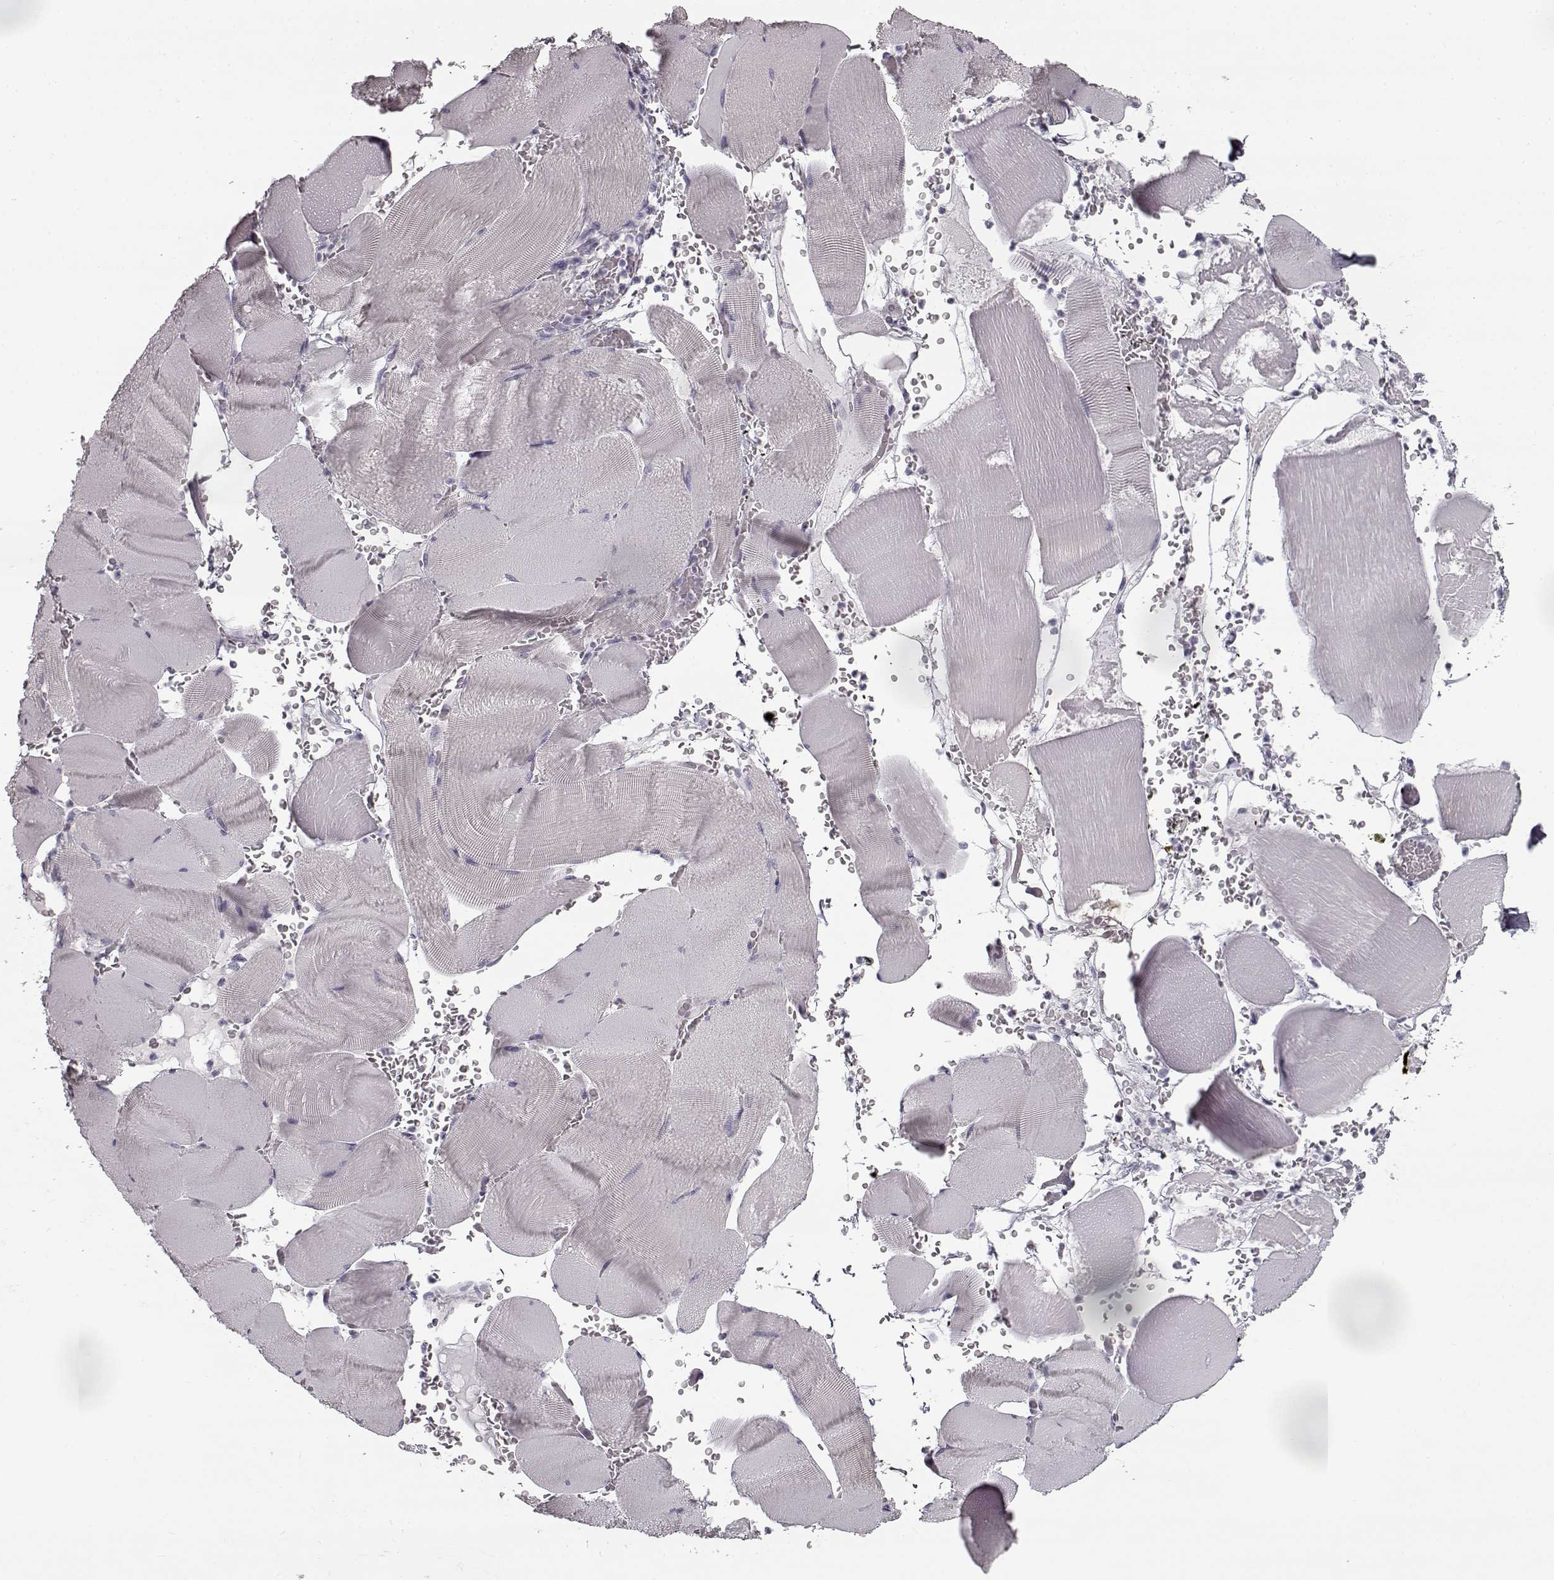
{"staining": {"intensity": "negative", "quantity": "none", "location": "none"}, "tissue": "skeletal muscle", "cell_type": "Myocytes", "image_type": "normal", "snomed": [{"axis": "morphology", "description": "Normal tissue, NOS"}, {"axis": "topography", "description": "Skeletal muscle"}], "caption": "This photomicrograph is of benign skeletal muscle stained with immunohistochemistry (IHC) to label a protein in brown with the nuclei are counter-stained blue. There is no staining in myocytes. (Stains: DAB immunohistochemistry with hematoxylin counter stain, Microscopy: brightfield microscopy at high magnification).", "gene": "SEMG2", "patient": {"sex": "male", "age": 56}}